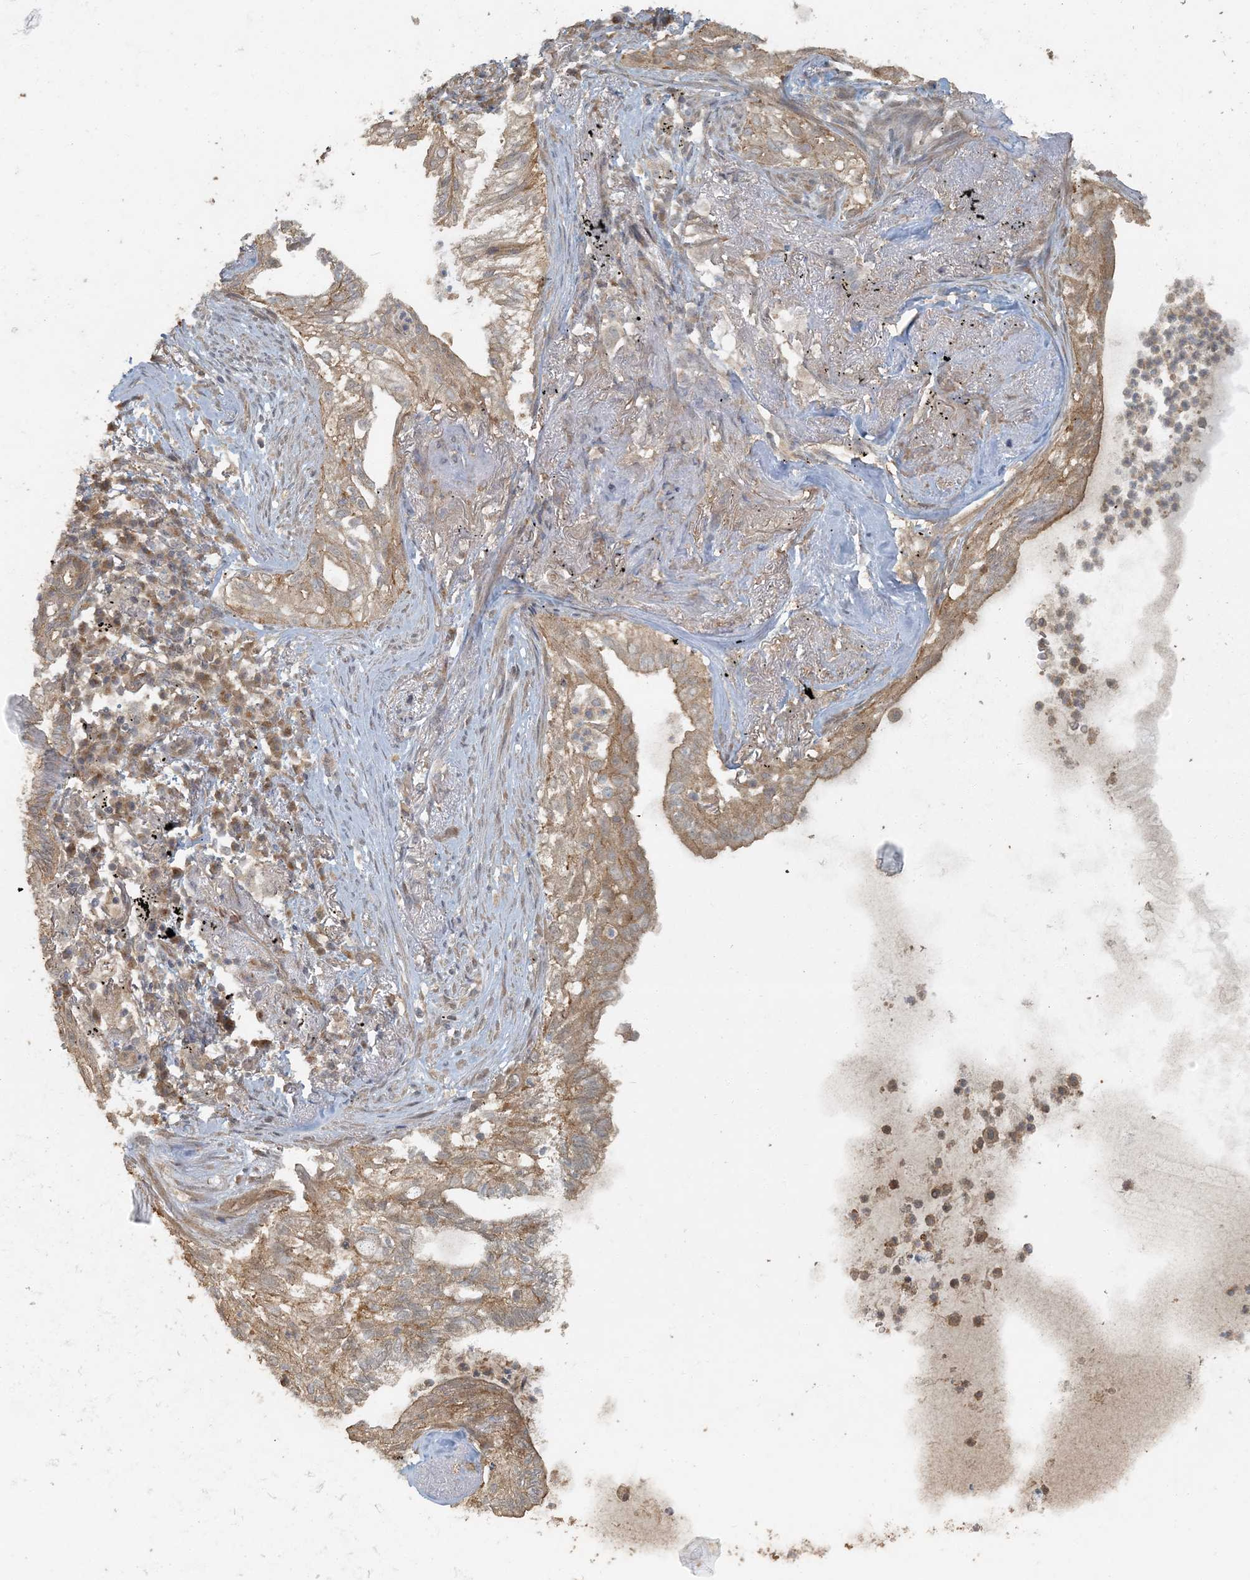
{"staining": {"intensity": "moderate", "quantity": ">75%", "location": "cytoplasmic/membranous"}, "tissue": "lung cancer", "cell_type": "Tumor cells", "image_type": "cancer", "snomed": [{"axis": "morphology", "description": "Adenocarcinoma, NOS"}, {"axis": "topography", "description": "Lung"}], "caption": "A high-resolution image shows IHC staining of lung adenocarcinoma, which displays moderate cytoplasmic/membranous expression in approximately >75% of tumor cells.", "gene": "AK9", "patient": {"sex": "female", "age": 70}}